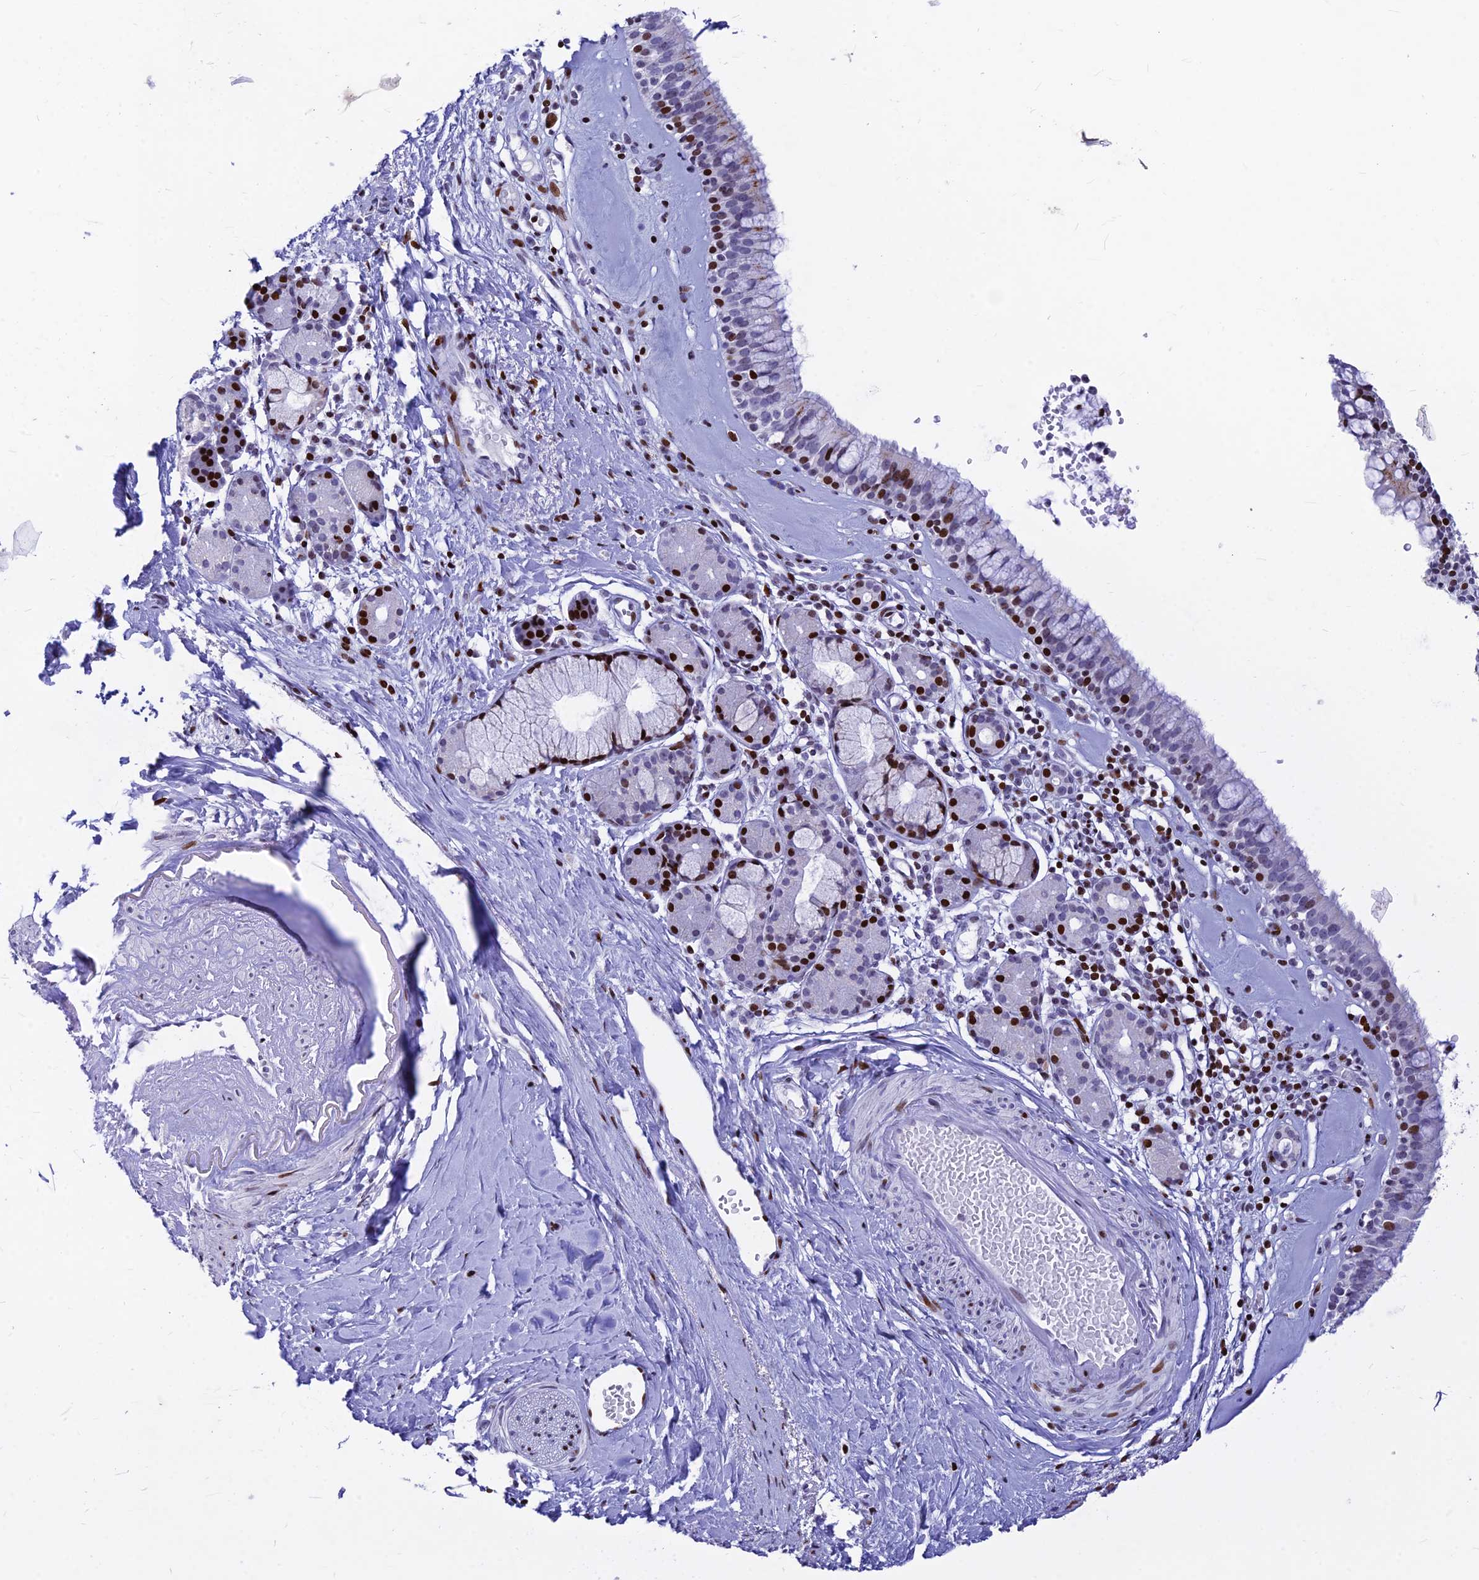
{"staining": {"intensity": "moderate", "quantity": "<25%", "location": "cytoplasmic/membranous,nuclear"}, "tissue": "nasopharynx", "cell_type": "Respiratory epithelial cells", "image_type": "normal", "snomed": [{"axis": "morphology", "description": "Normal tissue, NOS"}, {"axis": "topography", "description": "Nasopharynx"}], "caption": "Respiratory epithelial cells exhibit moderate cytoplasmic/membranous,nuclear positivity in approximately <25% of cells in benign nasopharynx. The protein is shown in brown color, while the nuclei are stained blue.", "gene": "PRPS1", "patient": {"sex": "male", "age": 82}}